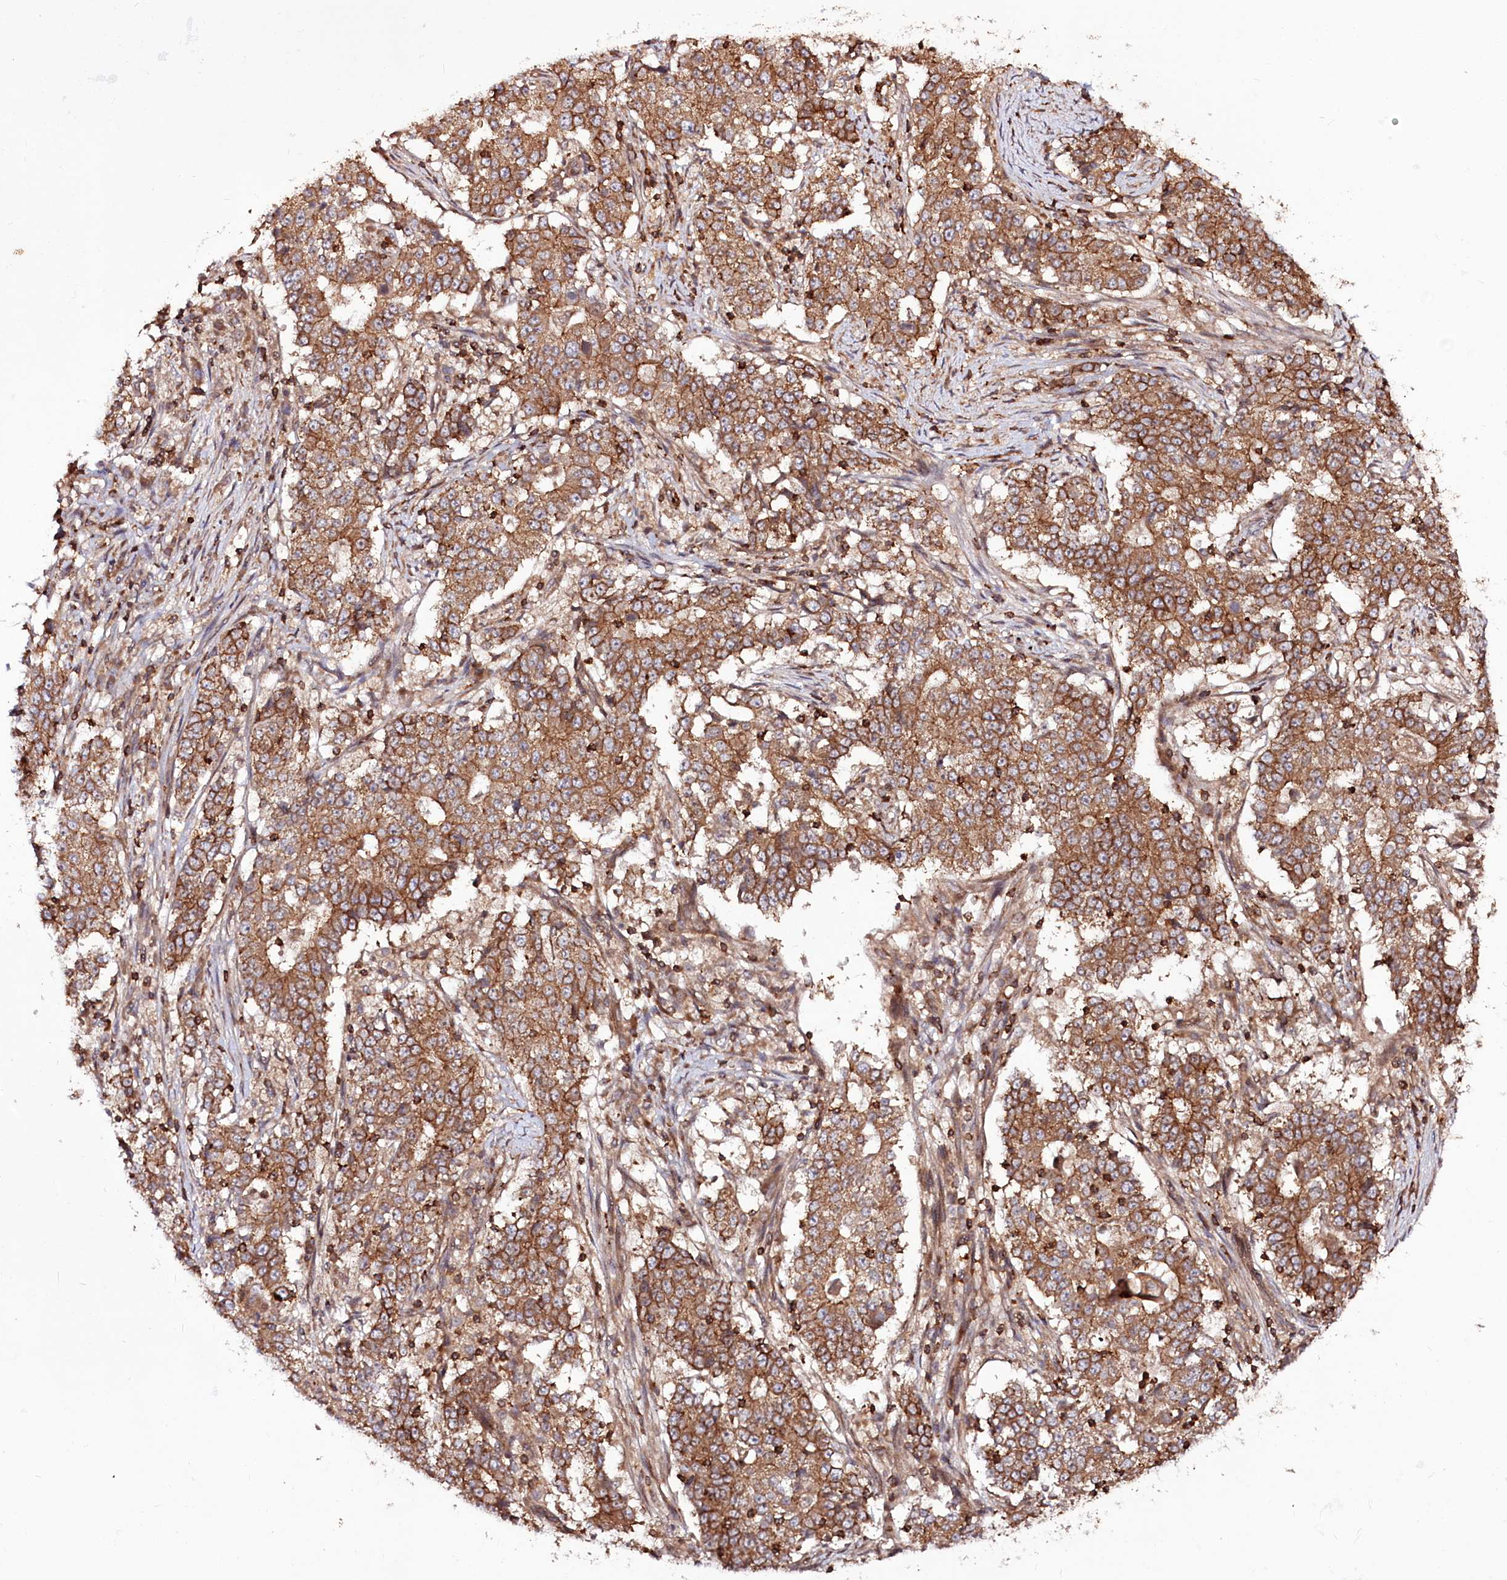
{"staining": {"intensity": "strong", "quantity": ">75%", "location": "cytoplasmic/membranous"}, "tissue": "stomach cancer", "cell_type": "Tumor cells", "image_type": "cancer", "snomed": [{"axis": "morphology", "description": "Adenocarcinoma, NOS"}, {"axis": "topography", "description": "Stomach"}], "caption": "Strong cytoplasmic/membranous positivity for a protein is appreciated in about >75% of tumor cells of stomach cancer (adenocarcinoma) using immunohistochemistry (IHC).", "gene": "DHX29", "patient": {"sex": "male", "age": 59}}